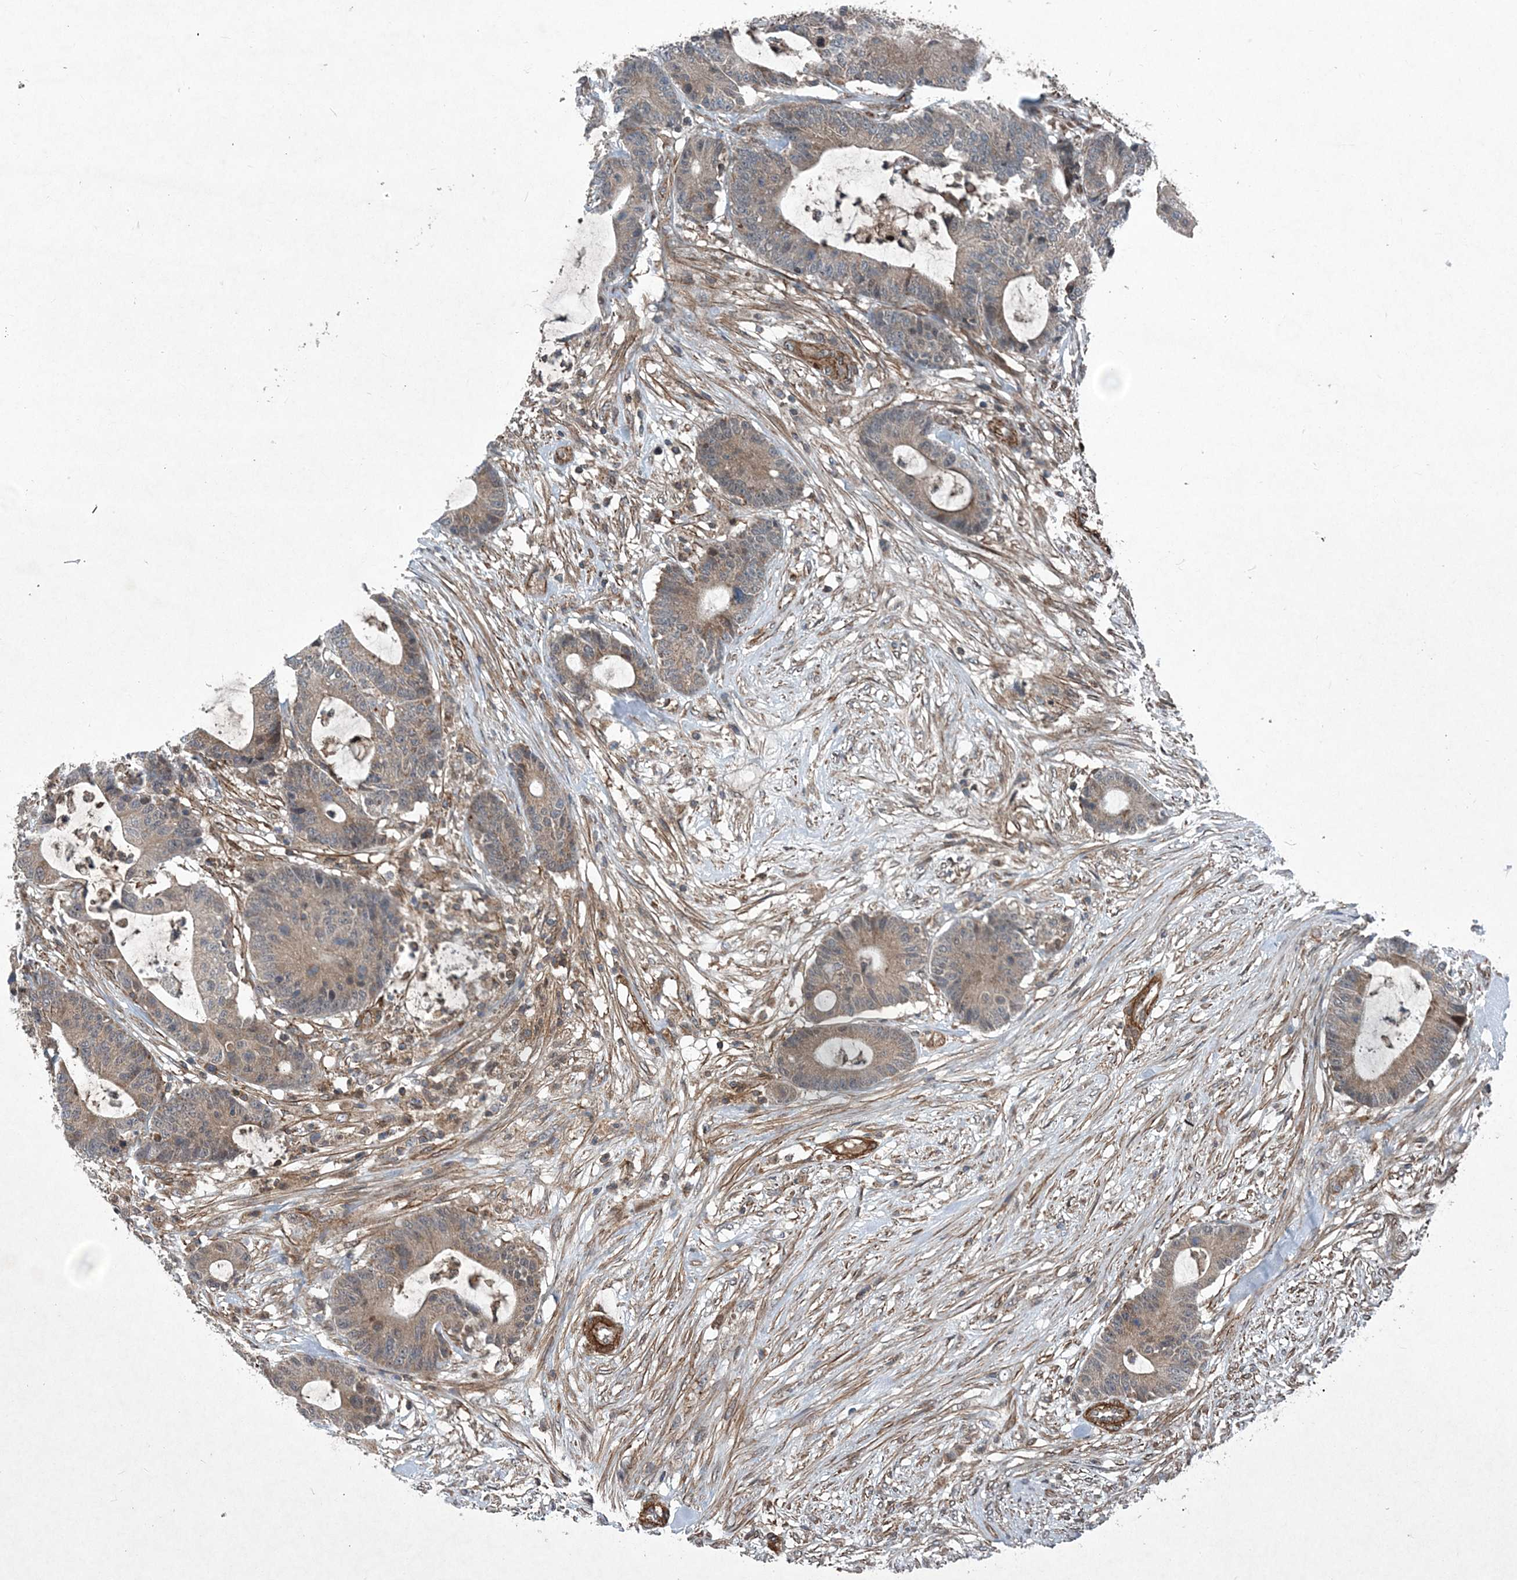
{"staining": {"intensity": "weak", "quantity": ">75%", "location": "cytoplasmic/membranous"}, "tissue": "colorectal cancer", "cell_type": "Tumor cells", "image_type": "cancer", "snomed": [{"axis": "morphology", "description": "Adenocarcinoma, NOS"}, {"axis": "topography", "description": "Colon"}], "caption": "IHC of colorectal adenocarcinoma reveals low levels of weak cytoplasmic/membranous positivity in approximately >75% of tumor cells.", "gene": "NDUFA2", "patient": {"sex": "female", "age": 84}}